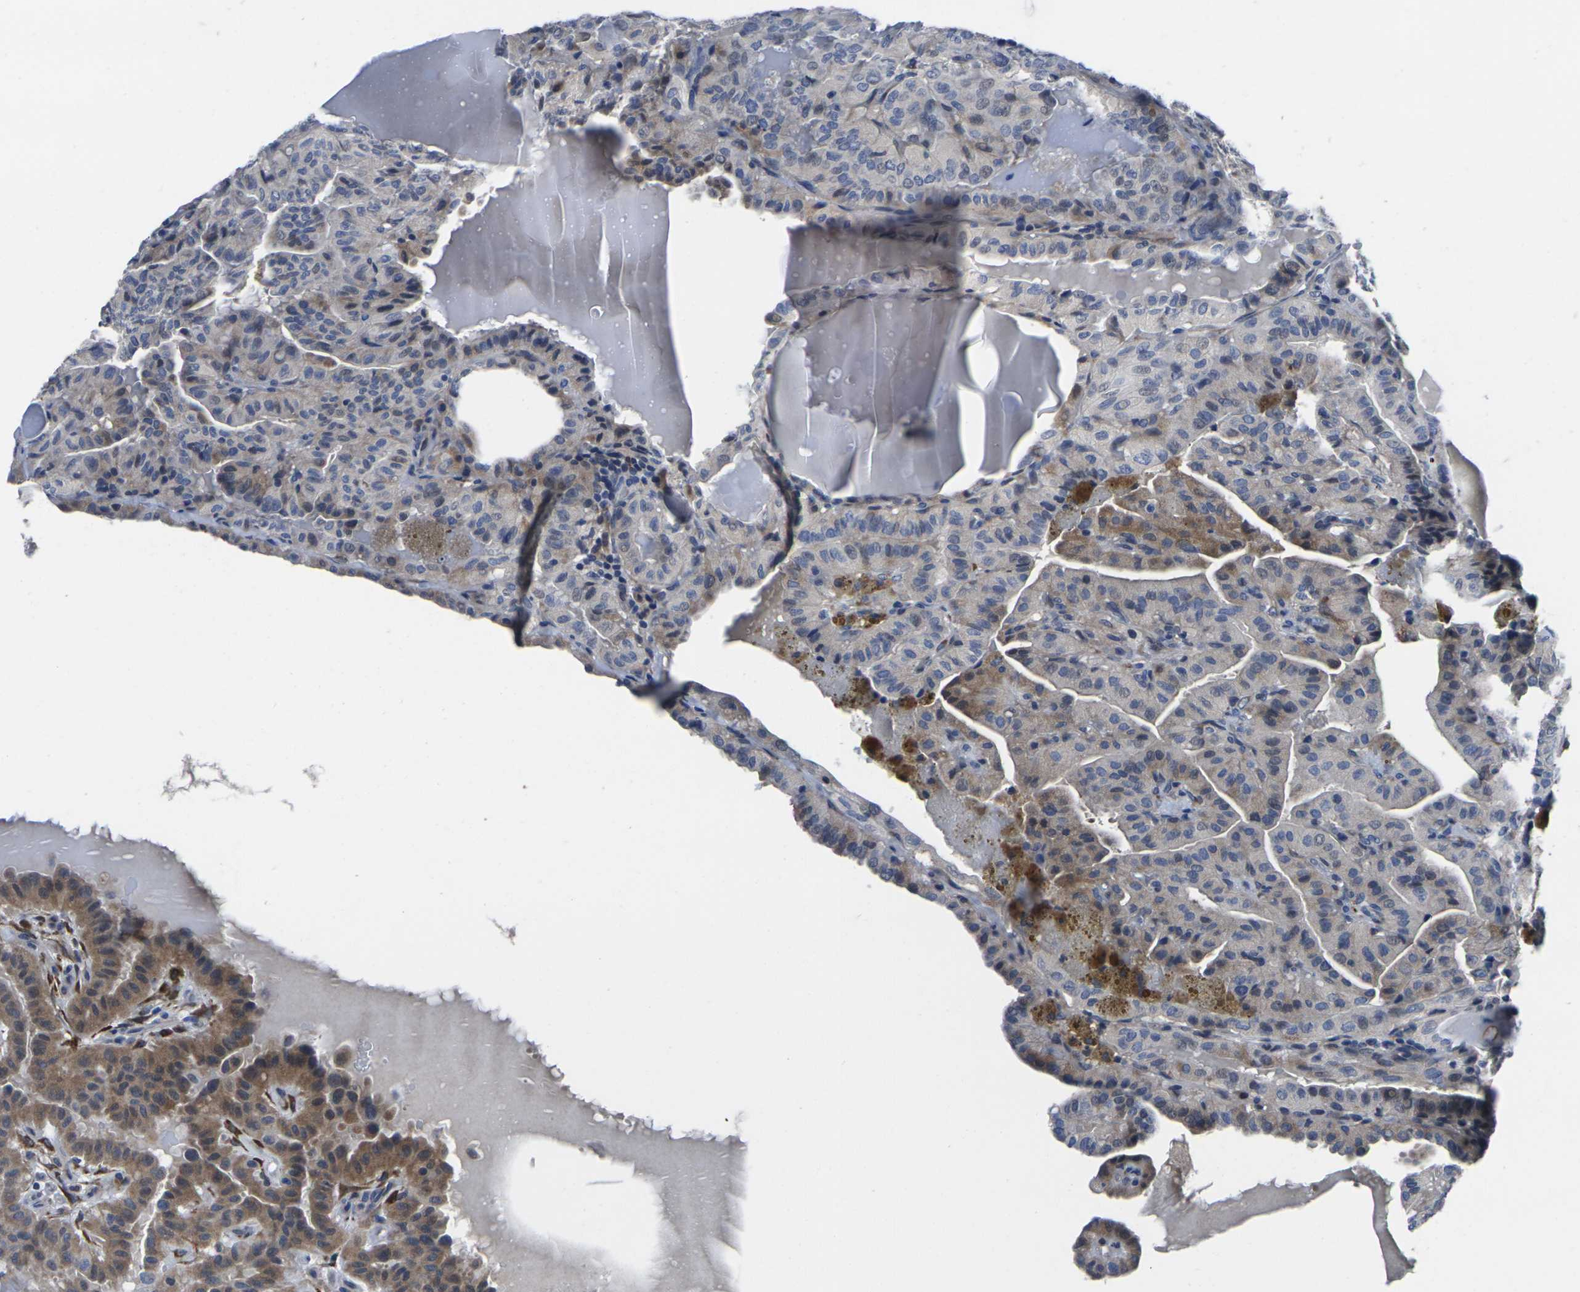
{"staining": {"intensity": "moderate", "quantity": "<25%", "location": "cytoplasmic/membranous"}, "tissue": "thyroid cancer", "cell_type": "Tumor cells", "image_type": "cancer", "snomed": [{"axis": "morphology", "description": "Papillary adenocarcinoma, NOS"}, {"axis": "topography", "description": "Thyroid gland"}], "caption": "Protein positivity by immunohistochemistry (IHC) displays moderate cytoplasmic/membranous expression in about <25% of tumor cells in papillary adenocarcinoma (thyroid). (DAB = brown stain, brightfield microscopy at high magnification).", "gene": "CYP2C8", "patient": {"sex": "male", "age": 77}}